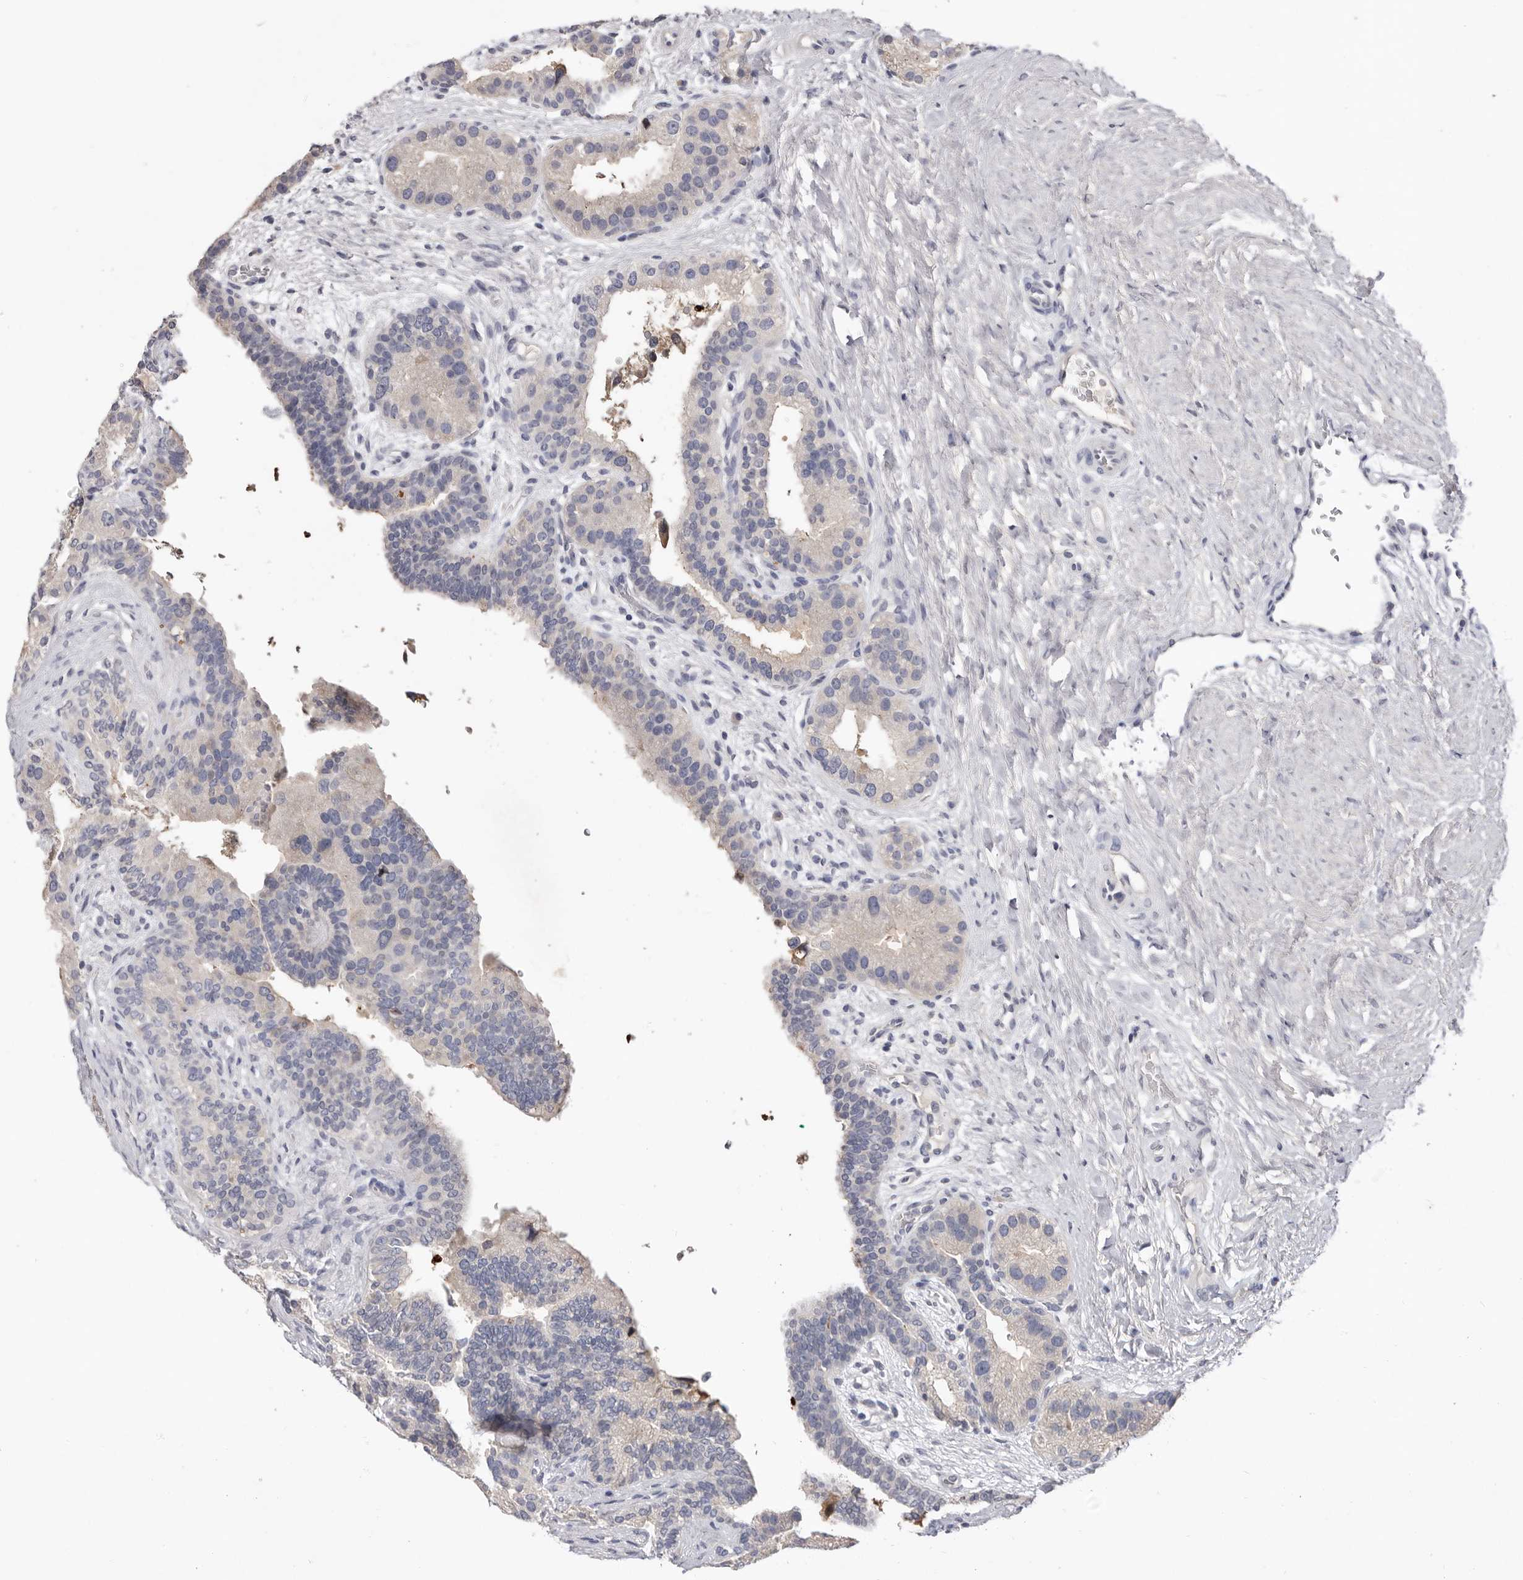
{"staining": {"intensity": "negative", "quantity": "none", "location": "none"}, "tissue": "prostate cancer", "cell_type": "Tumor cells", "image_type": "cancer", "snomed": [{"axis": "morphology", "description": "Adenocarcinoma, High grade"}, {"axis": "topography", "description": "Prostate"}], "caption": "High power microscopy micrograph of an immunohistochemistry (IHC) histopathology image of prostate cancer (high-grade adenocarcinoma), revealing no significant positivity in tumor cells.", "gene": "DOP1A", "patient": {"sex": "male", "age": 56}}